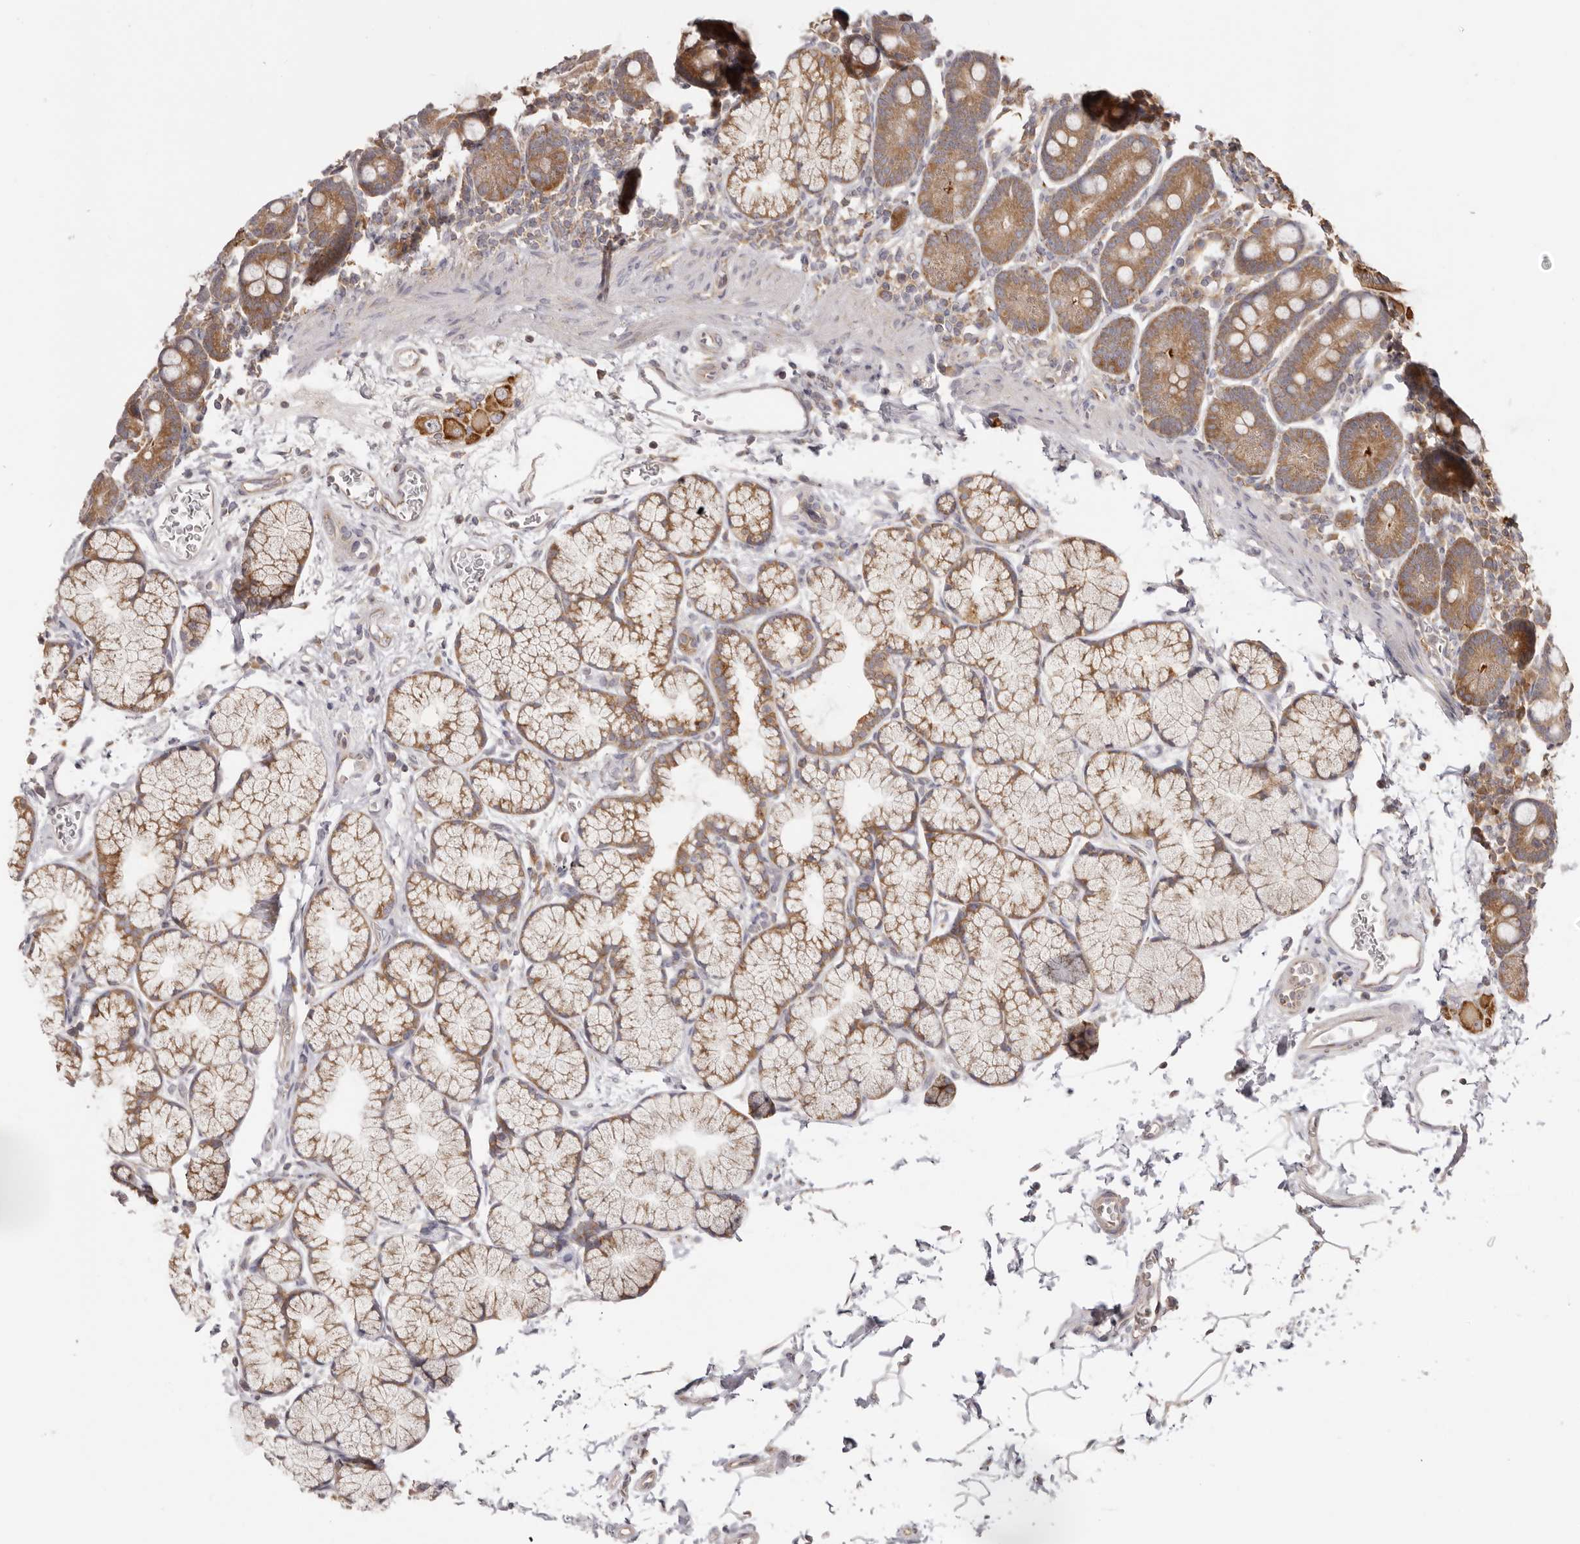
{"staining": {"intensity": "moderate", "quantity": ">75%", "location": "cytoplasmic/membranous"}, "tissue": "duodenum", "cell_type": "Glandular cells", "image_type": "normal", "snomed": [{"axis": "morphology", "description": "Normal tissue, NOS"}, {"axis": "topography", "description": "Duodenum"}], "caption": "Duodenum stained with a brown dye displays moderate cytoplasmic/membranous positive staining in approximately >75% of glandular cells.", "gene": "EEF1E1", "patient": {"sex": "male", "age": 35}}